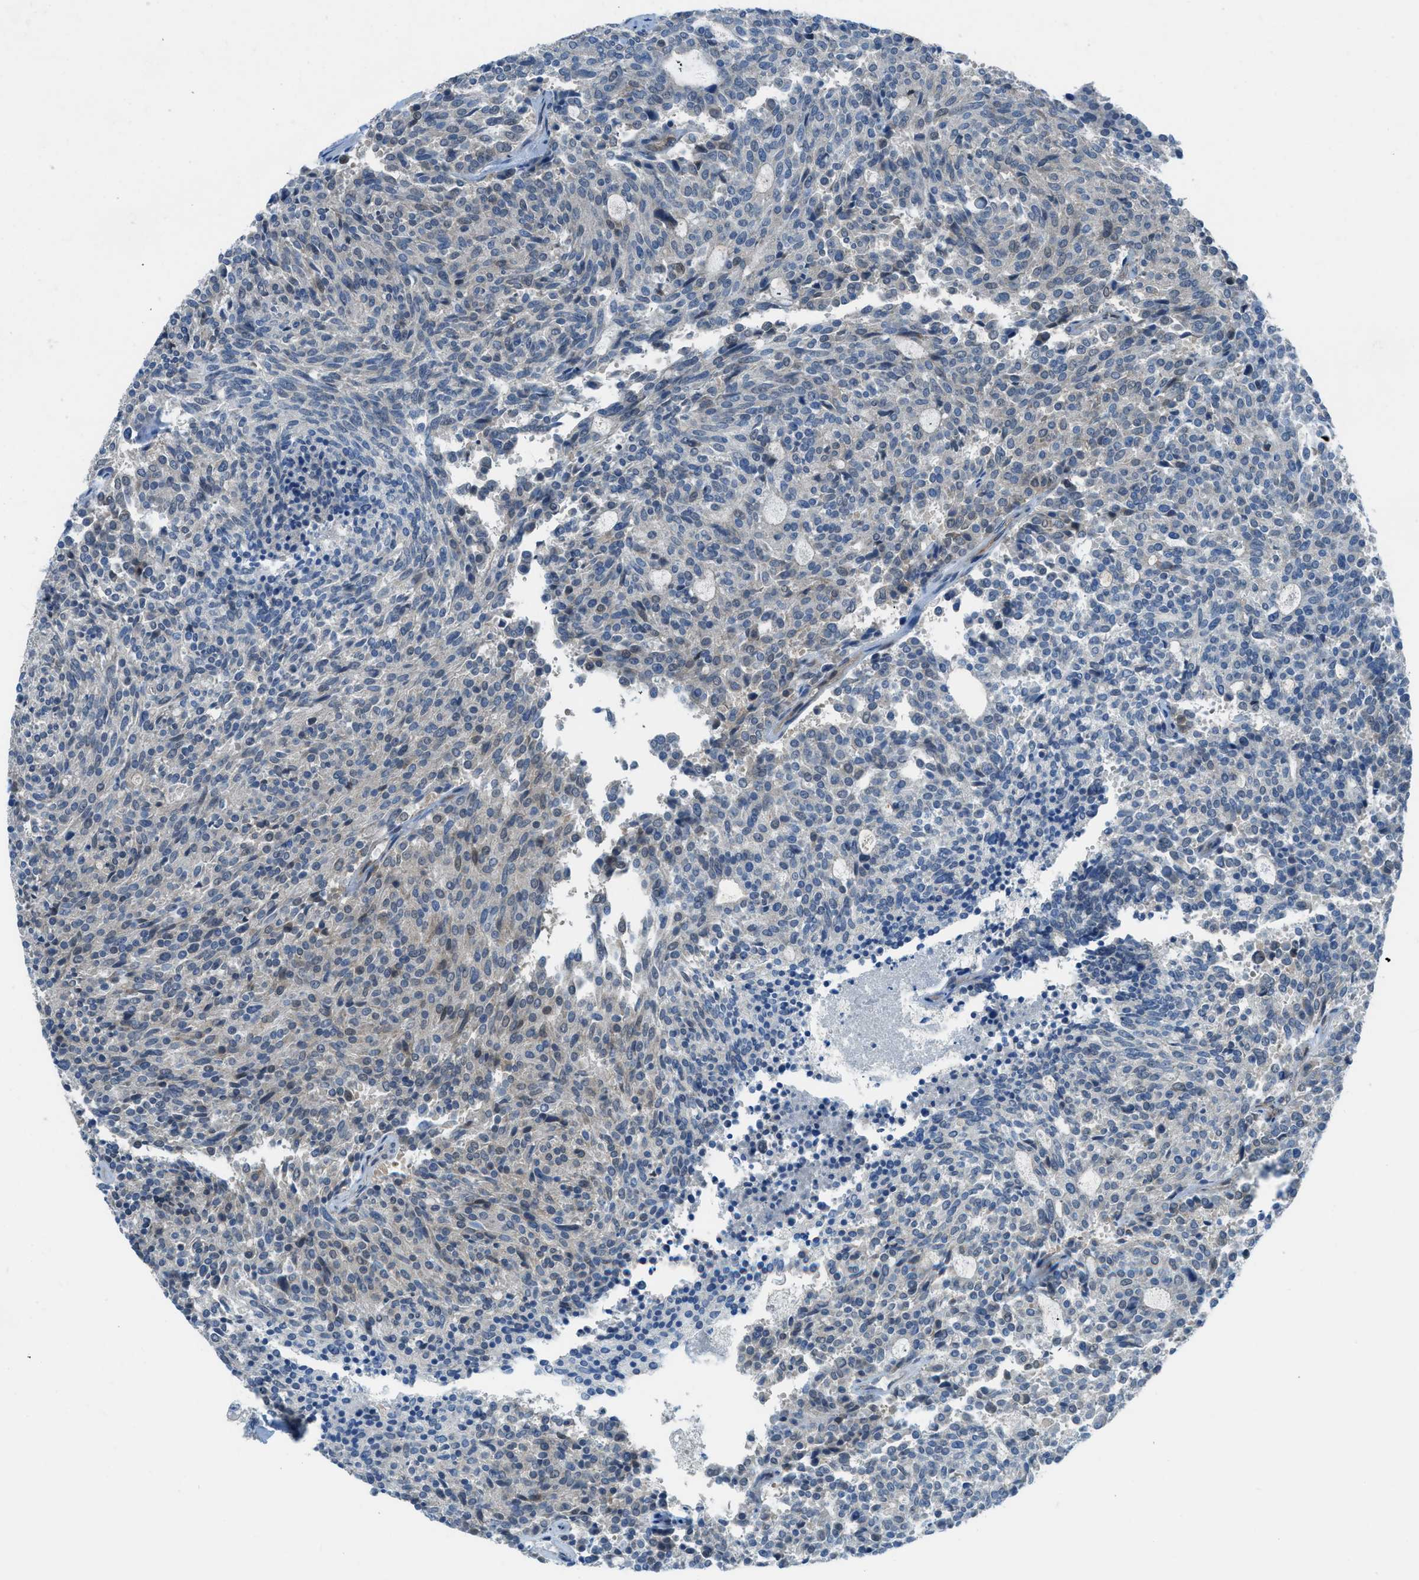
{"staining": {"intensity": "moderate", "quantity": "<25%", "location": "cytoplasmic/membranous,nuclear"}, "tissue": "carcinoid", "cell_type": "Tumor cells", "image_type": "cancer", "snomed": [{"axis": "morphology", "description": "Carcinoid, malignant, NOS"}, {"axis": "topography", "description": "Pancreas"}], "caption": "IHC of malignant carcinoid reveals low levels of moderate cytoplasmic/membranous and nuclear expression in about <25% of tumor cells.", "gene": "PRKN", "patient": {"sex": "female", "age": 54}}